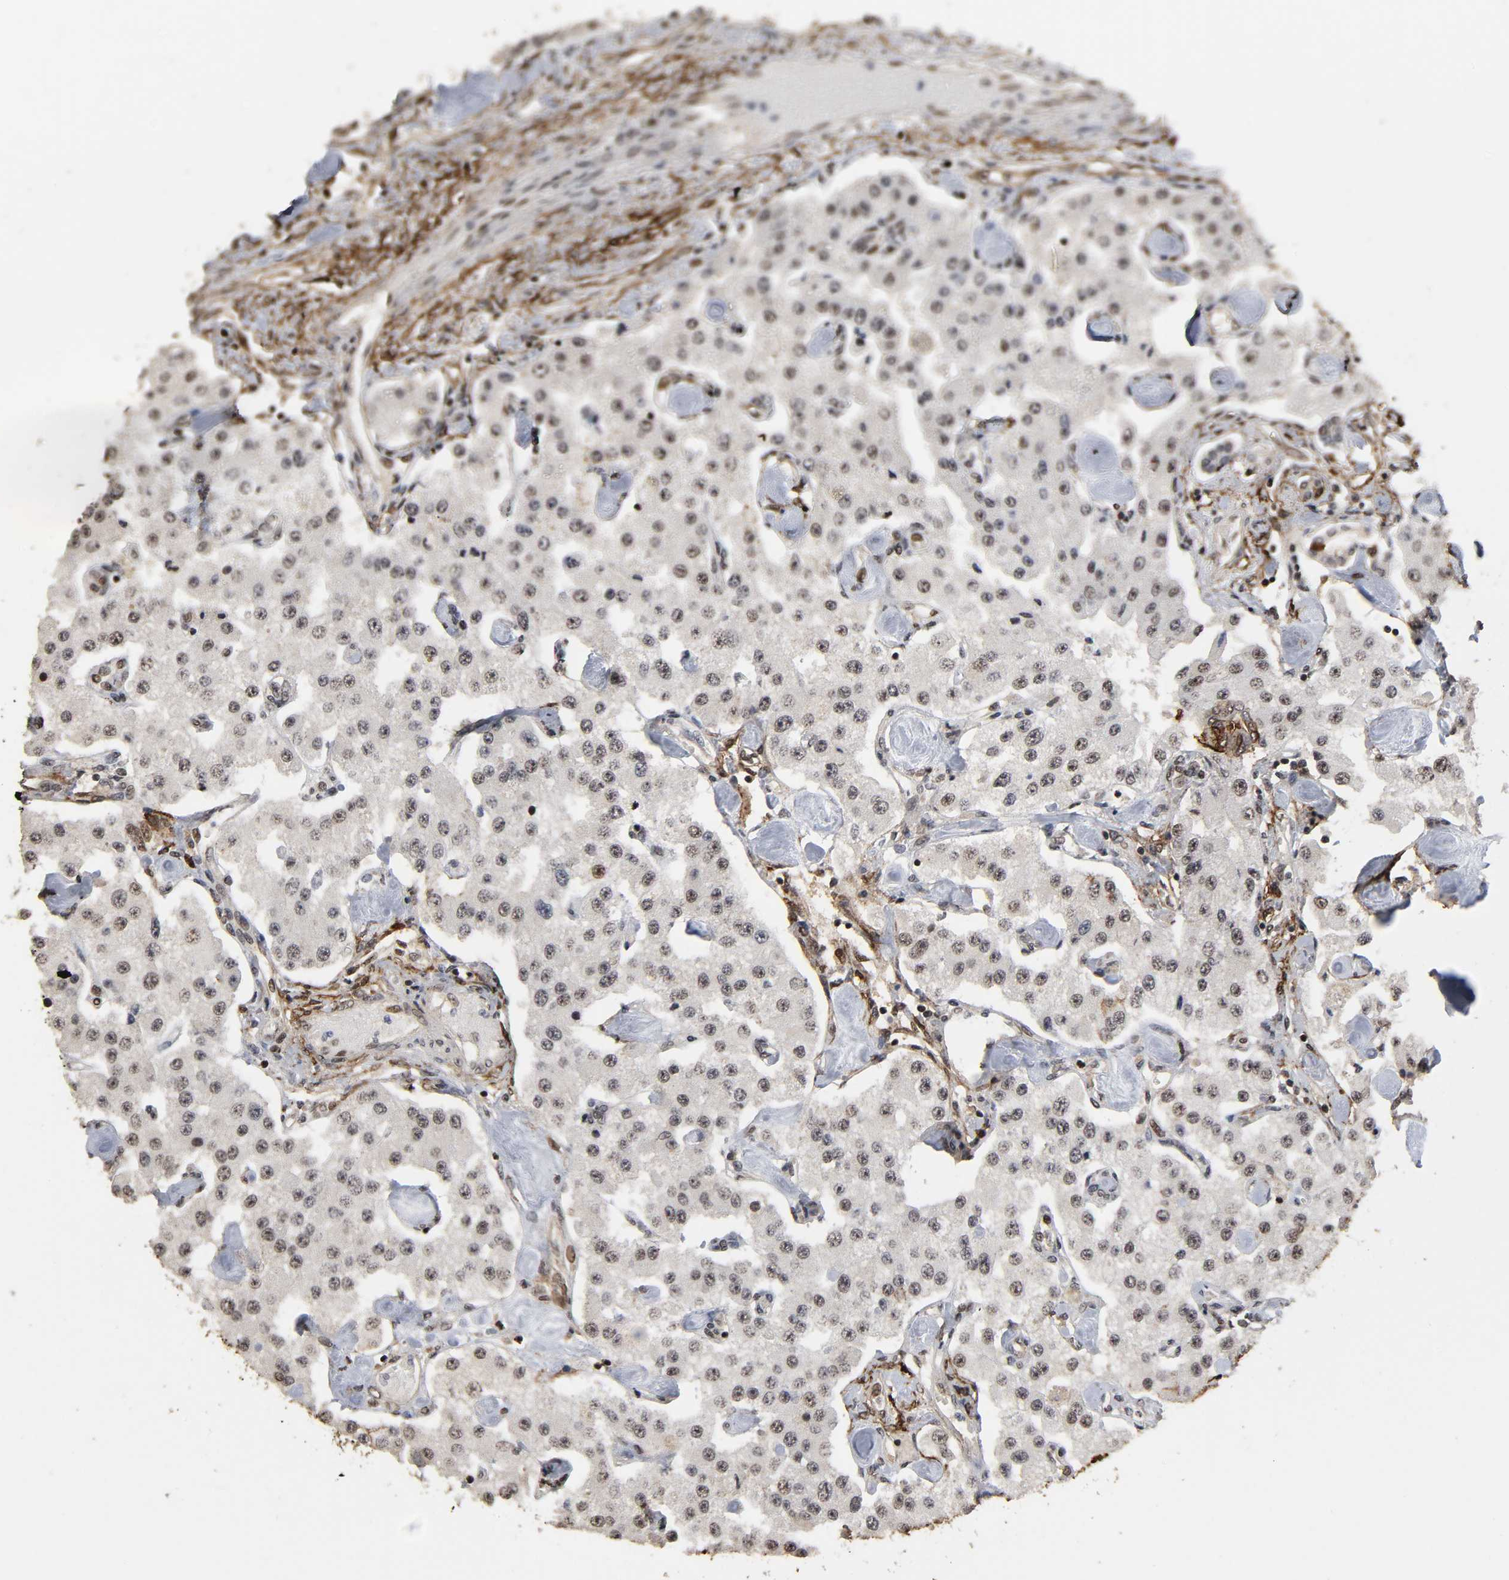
{"staining": {"intensity": "weak", "quantity": "25%-75%", "location": "nuclear"}, "tissue": "carcinoid", "cell_type": "Tumor cells", "image_type": "cancer", "snomed": [{"axis": "morphology", "description": "Carcinoid, malignant, NOS"}, {"axis": "topography", "description": "Pancreas"}], "caption": "High-power microscopy captured an IHC photomicrograph of carcinoid (malignant), revealing weak nuclear expression in approximately 25%-75% of tumor cells.", "gene": "AHNAK2", "patient": {"sex": "male", "age": 41}}